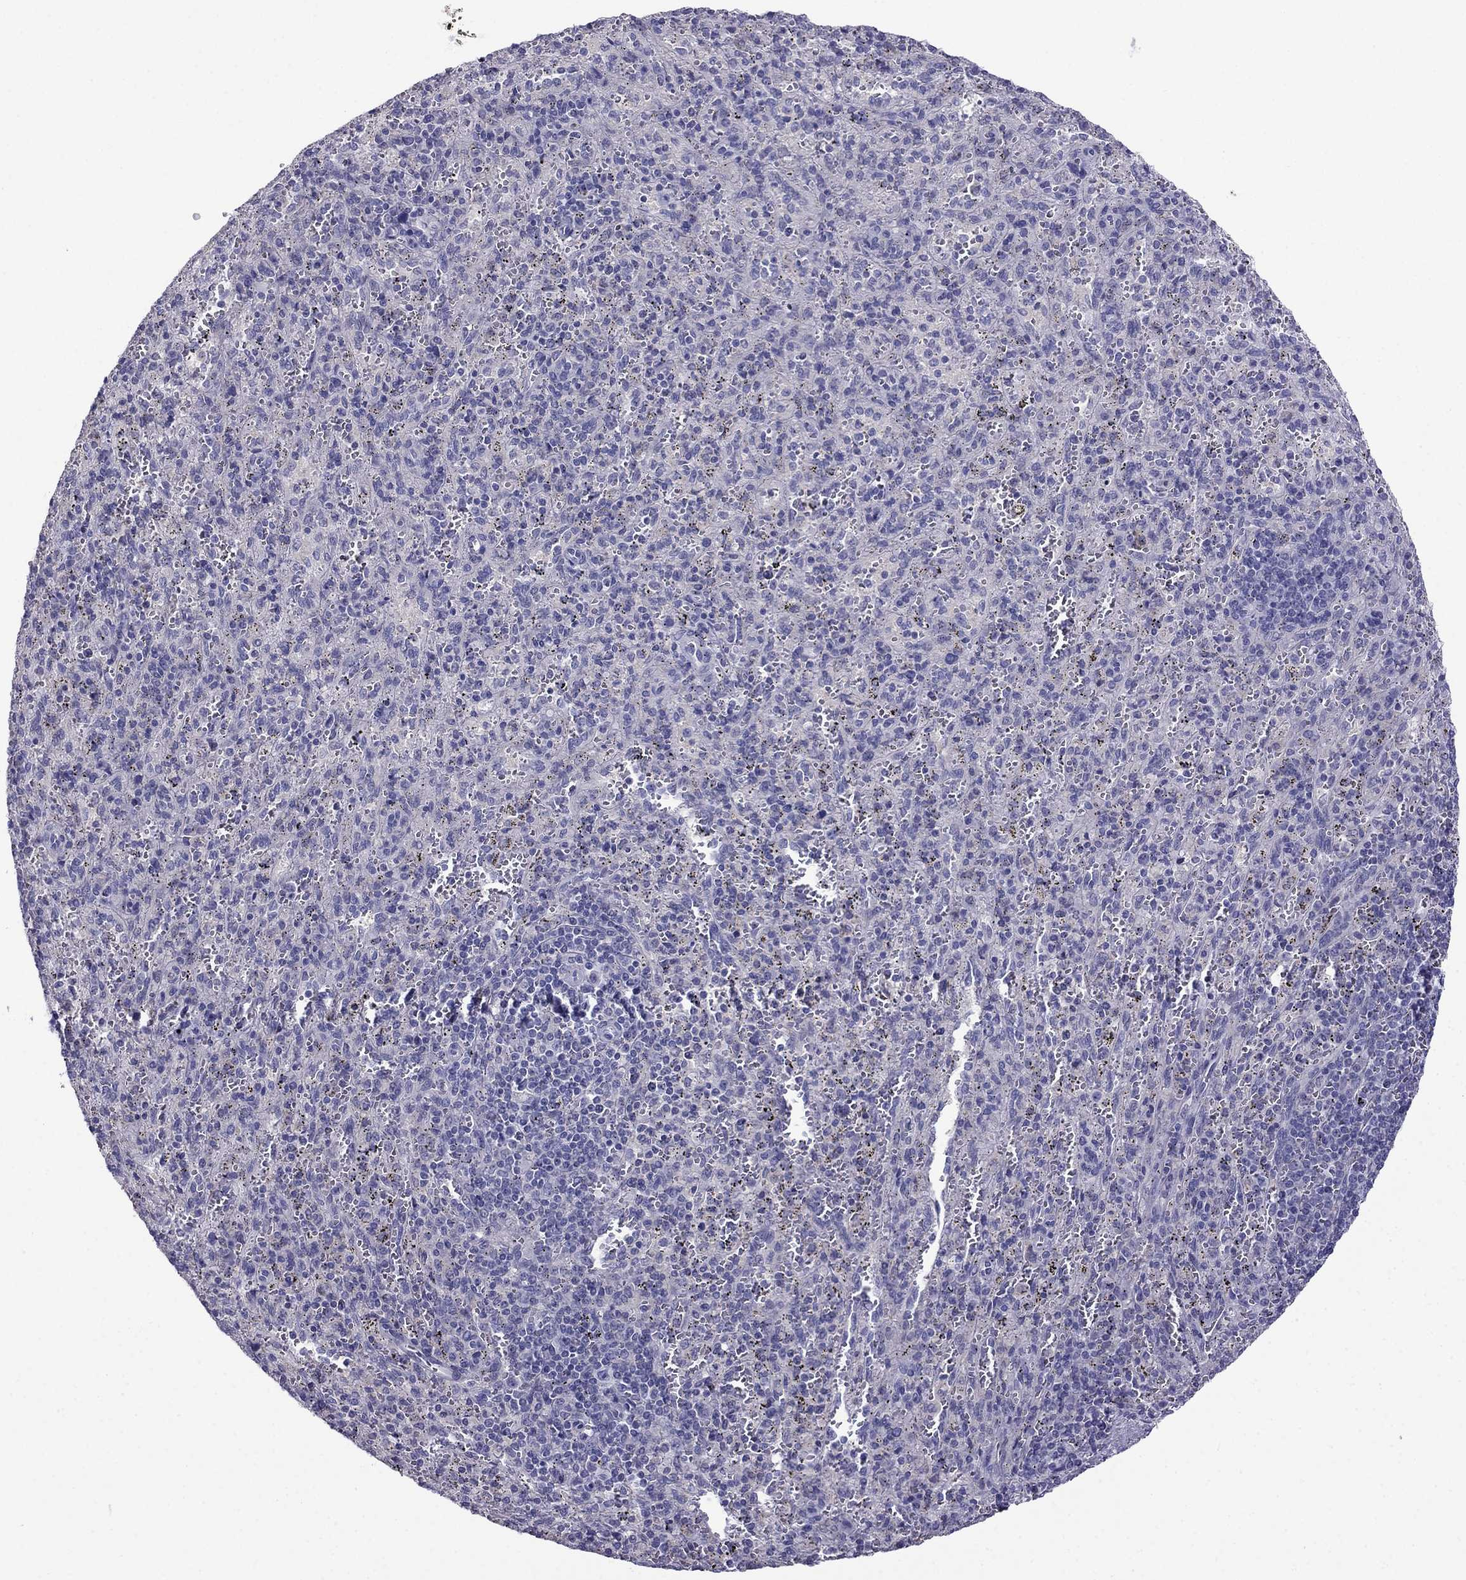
{"staining": {"intensity": "negative", "quantity": "none", "location": "none"}, "tissue": "spleen", "cell_type": "Cells in red pulp", "image_type": "normal", "snomed": [{"axis": "morphology", "description": "Normal tissue, NOS"}, {"axis": "topography", "description": "Spleen"}], "caption": "Immunohistochemistry of benign spleen displays no staining in cells in red pulp. (DAB (3,3'-diaminobenzidine) immunohistochemistry, high magnification).", "gene": "SCNN1D", "patient": {"sex": "male", "age": 57}}